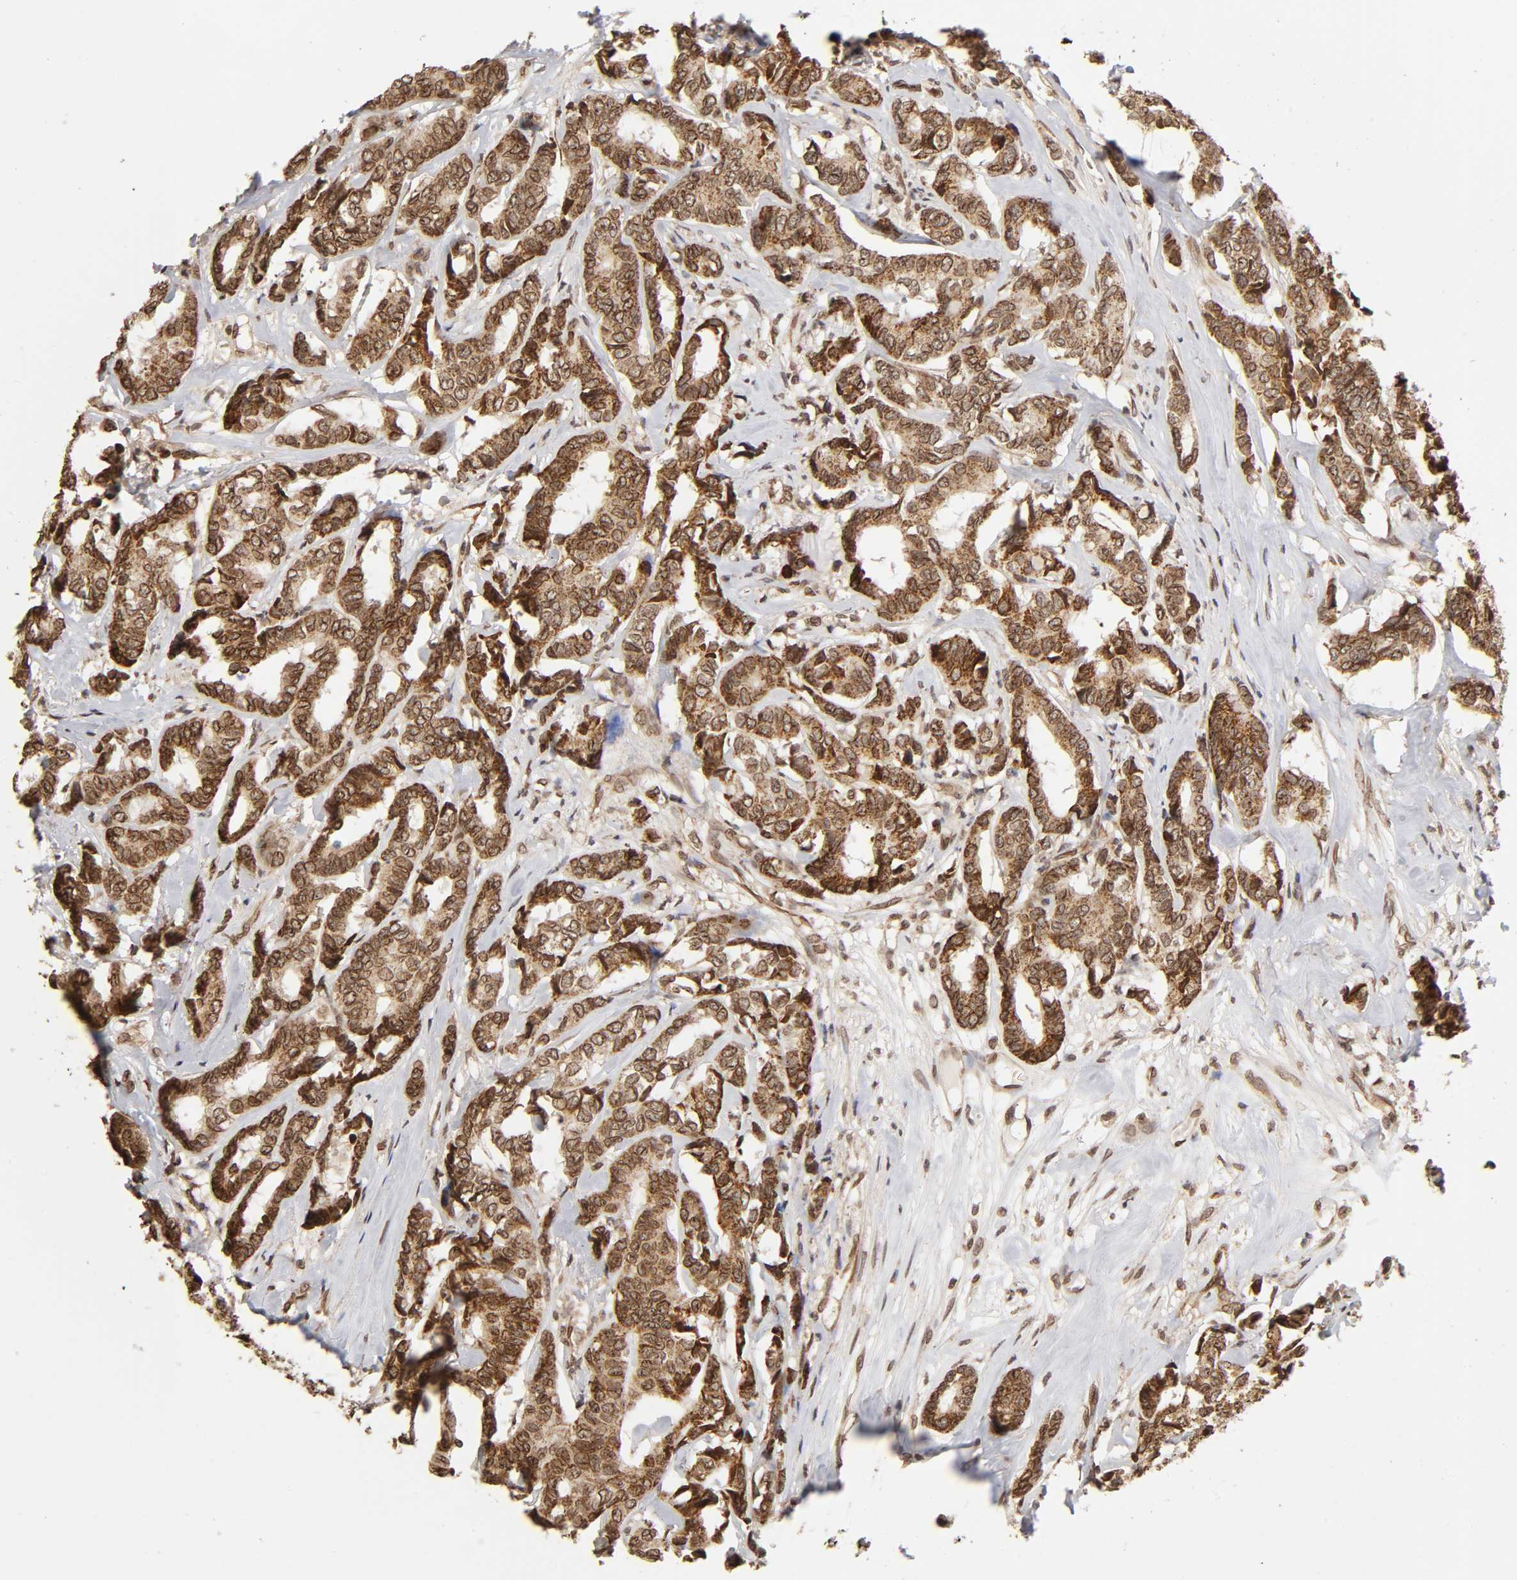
{"staining": {"intensity": "strong", "quantity": ">75%", "location": "cytoplasmic/membranous,nuclear"}, "tissue": "breast cancer", "cell_type": "Tumor cells", "image_type": "cancer", "snomed": [{"axis": "morphology", "description": "Duct carcinoma"}, {"axis": "topography", "description": "Breast"}], "caption": "Human breast intraductal carcinoma stained with a brown dye displays strong cytoplasmic/membranous and nuclear positive positivity in about >75% of tumor cells.", "gene": "MLLT6", "patient": {"sex": "female", "age": 87}}